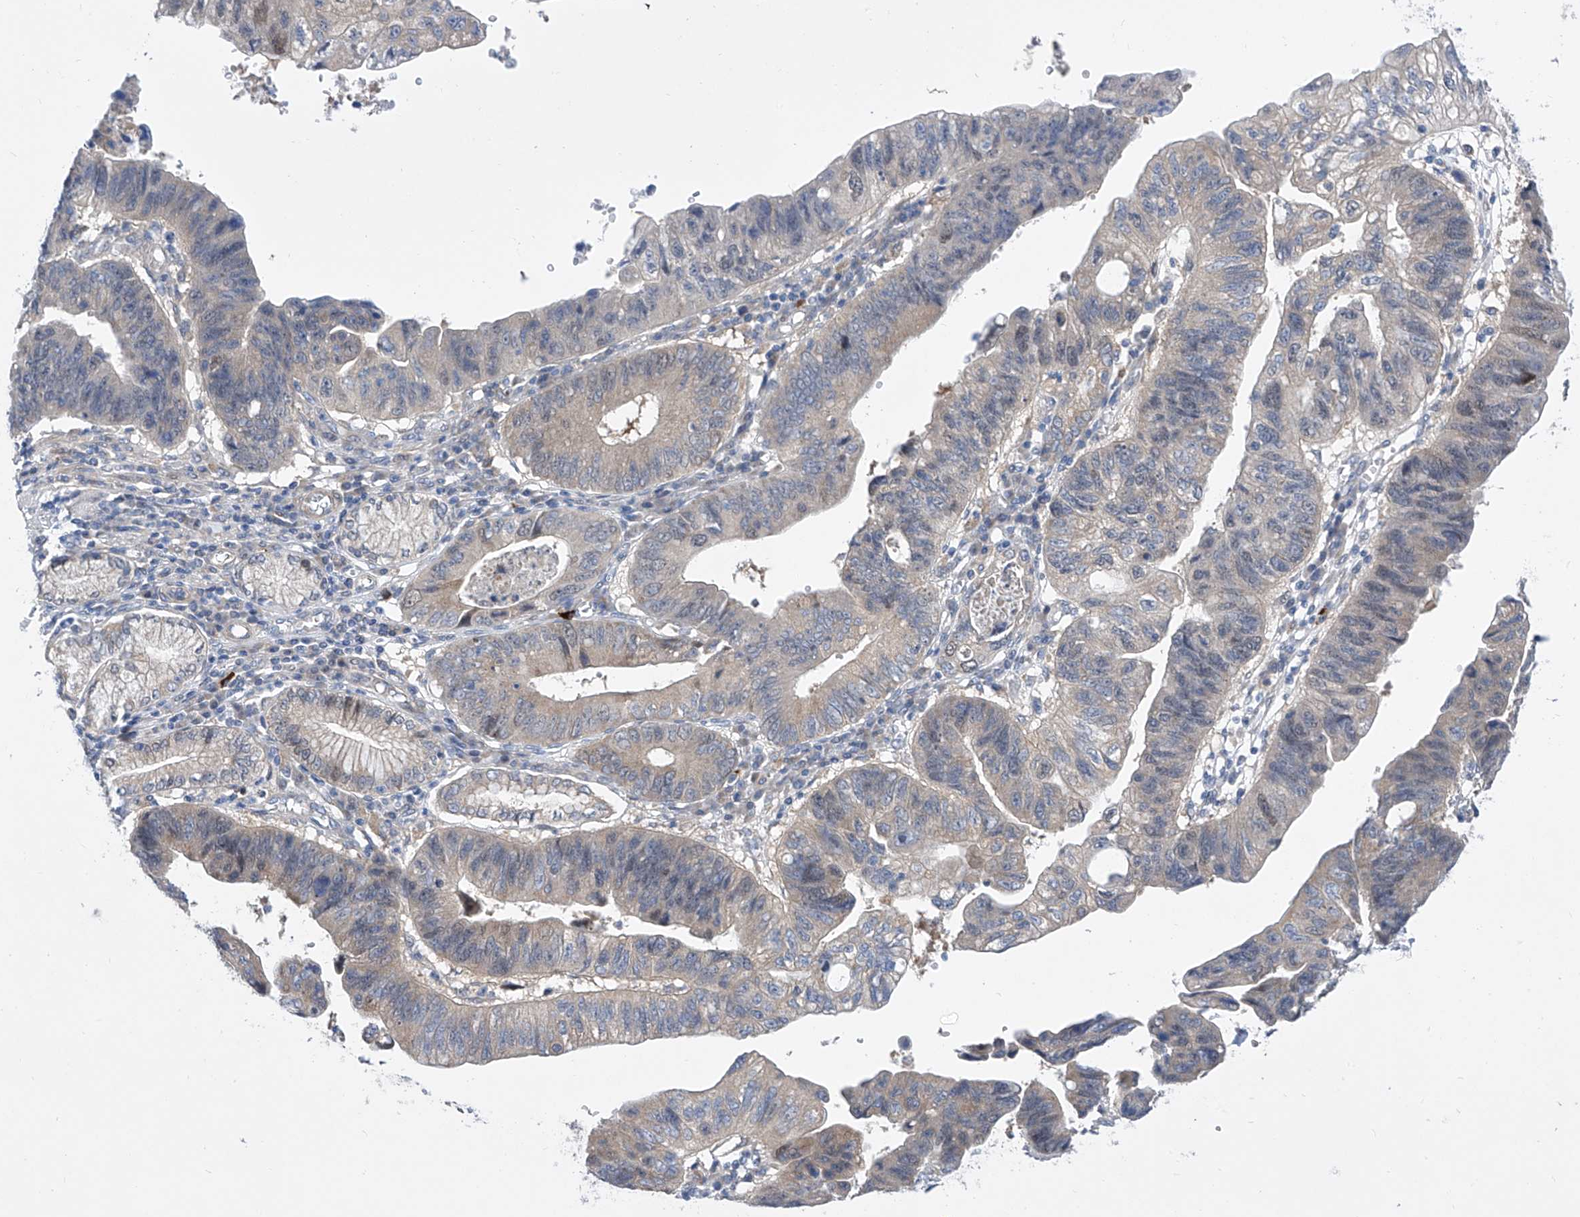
{"staining": {"intensity": "weak", "quantity": "25%-75%", "location": "cytoplasmic/membranous"}, "tissue": "stomach cancer", "cell_type": "Tumor cells", "image_type": "cancer", "snomed": [{"axis": "morphology", "description": "Adenocarcinoma, NOS"}, {"axis": "topography", "description": "Stomach"}], "caption": "Stomach cancer stained for a protein (brown) exhibits weak cytoplasmic/membranous positive expression in approximately 25%-75% of tumor cells.", "gene": "SRBD1", "patient": {"sex": "male", "age": 59}}